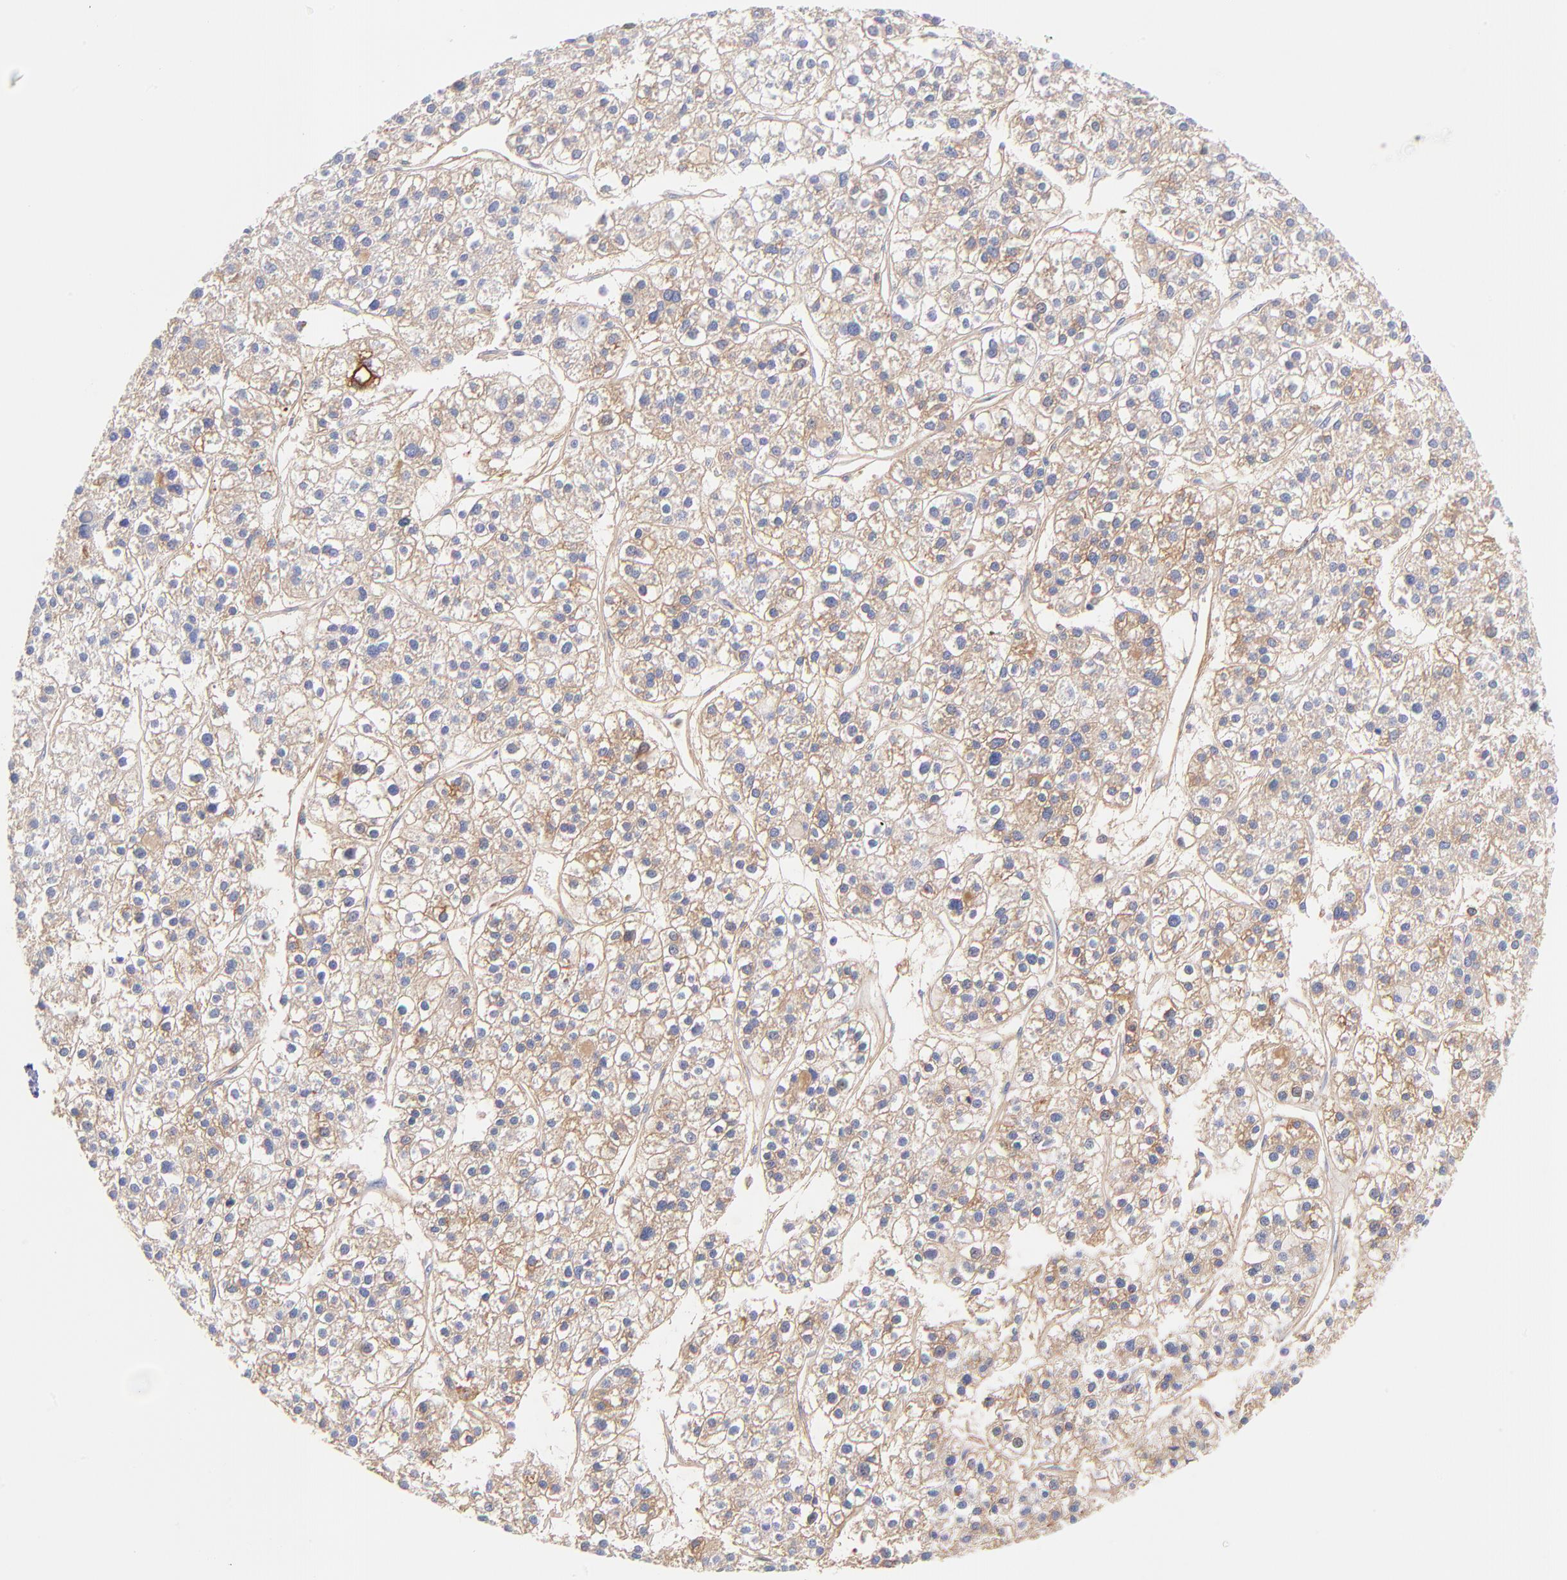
{"staining": {"intensity": "weak", "quantity": ">75%", "location": "cytoplasmic/membranous"}, "tissue": "liver cancer", "cell_type": "Tumor cells", "image_type": "cancer", "snomed": [{"axis": "morphology", "description": "Carcinoma, Hepatocellular, NOS"}, {"axis": "topography", "description": "Liver"}], "caption": "Immunohistochemical staining of liver cancer displays low levels of weak cytoplasmic/membranous protein staining in approximately >75% of tumor cells.", "gene": "HP", "patient": {"sex": "female", "age": 85}}